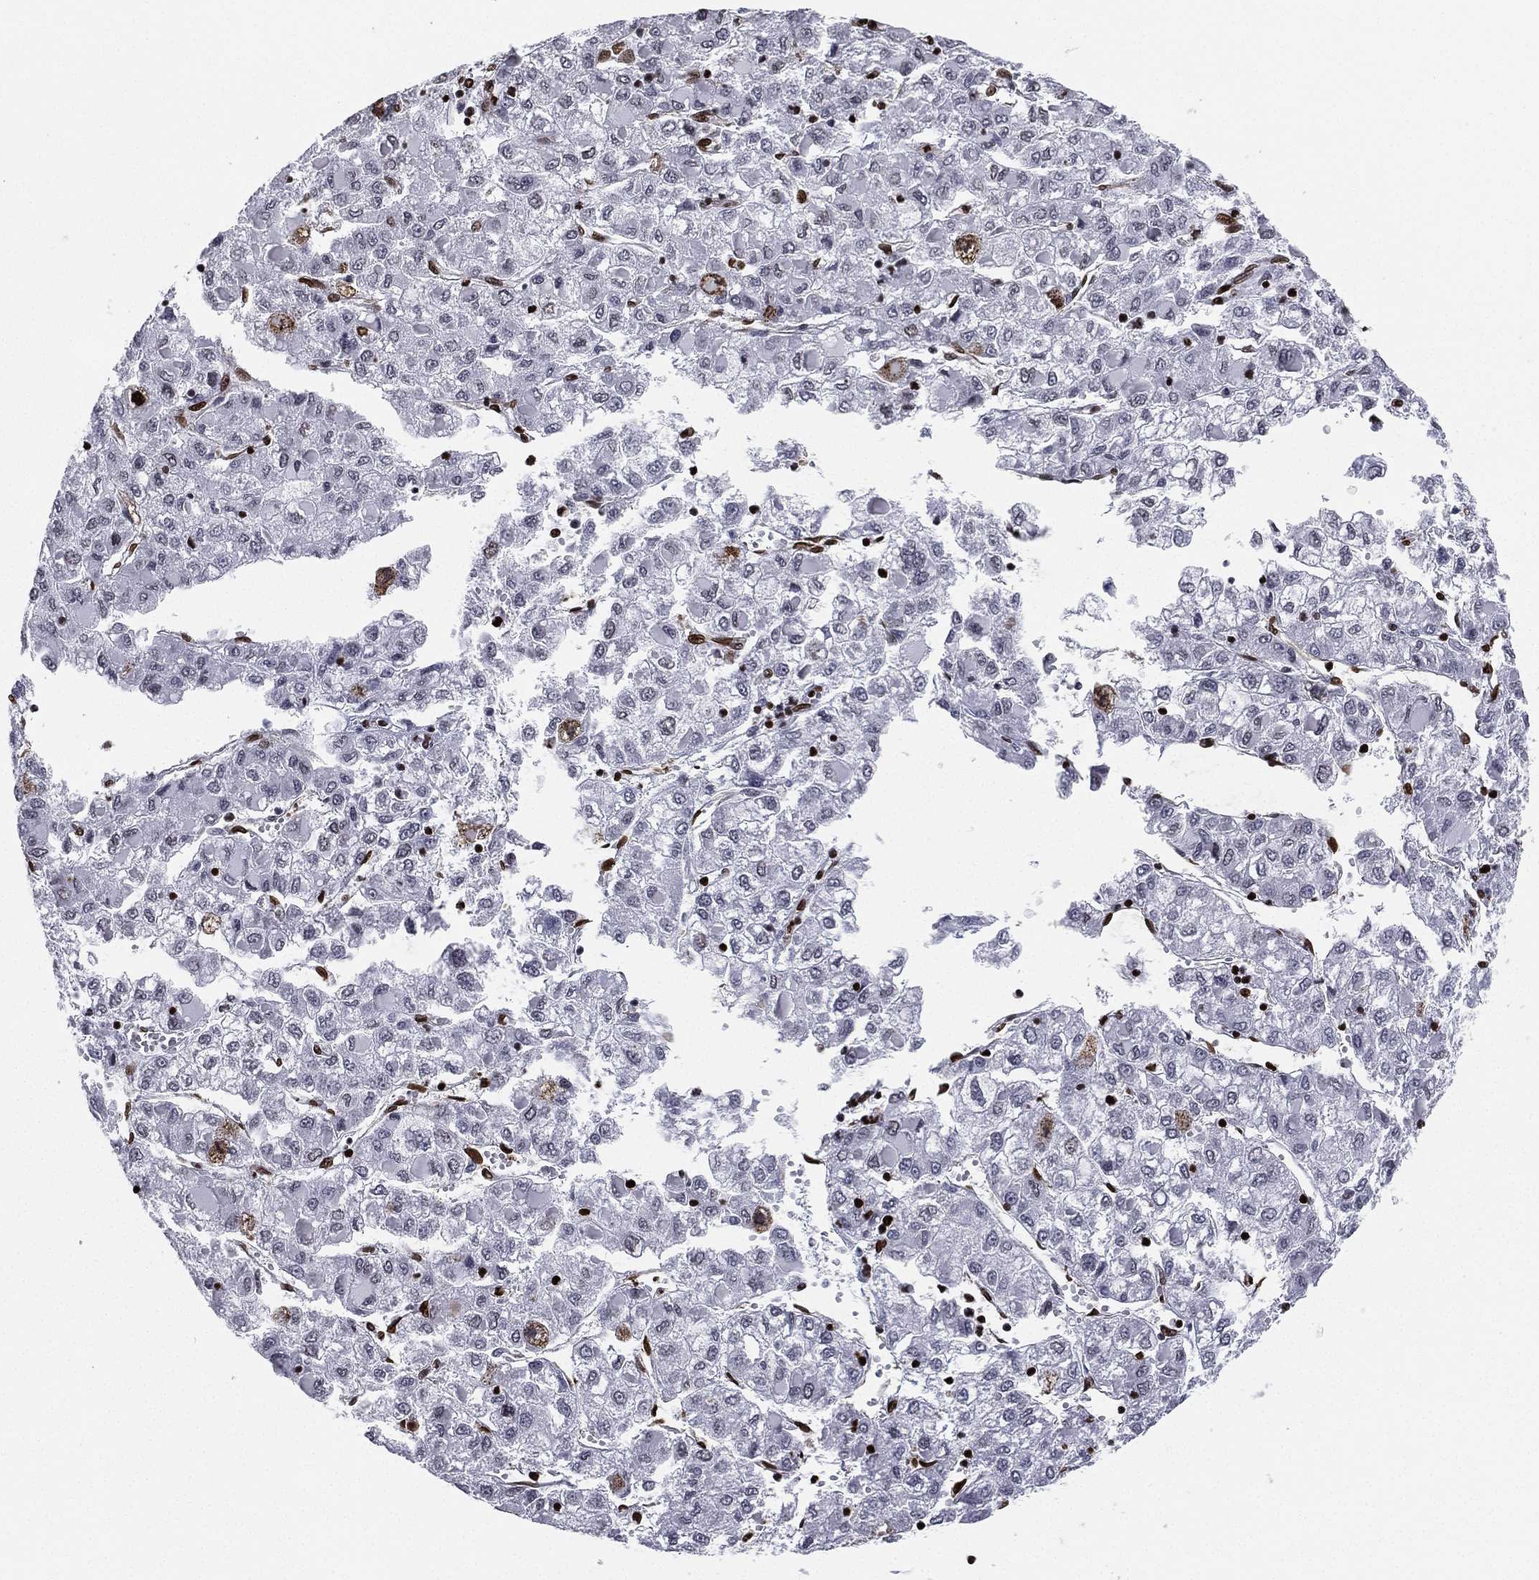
{"staining": {"intensity": "moderate", "quantity": "<25%", "location": "cytoplasmic/membranous"}, "tissue": "liver cancer", "cell_type": "Tumor cells", "image_type": "cancer", "snomed": [{"axis": "morphology", "description": "Carcinoma, Hepatocellular, NOS"}, {"axis": "topography", "description": "Liver"}], "caption": "A micrograph showing moderate cytoplasmic/membranous positivity in approximately <25% of tumor cells in liver cancer, as visualized by brown immunohistochemical staining.", "gene": "LMNB1", "patient": {"sex": "male", "age": 40}}